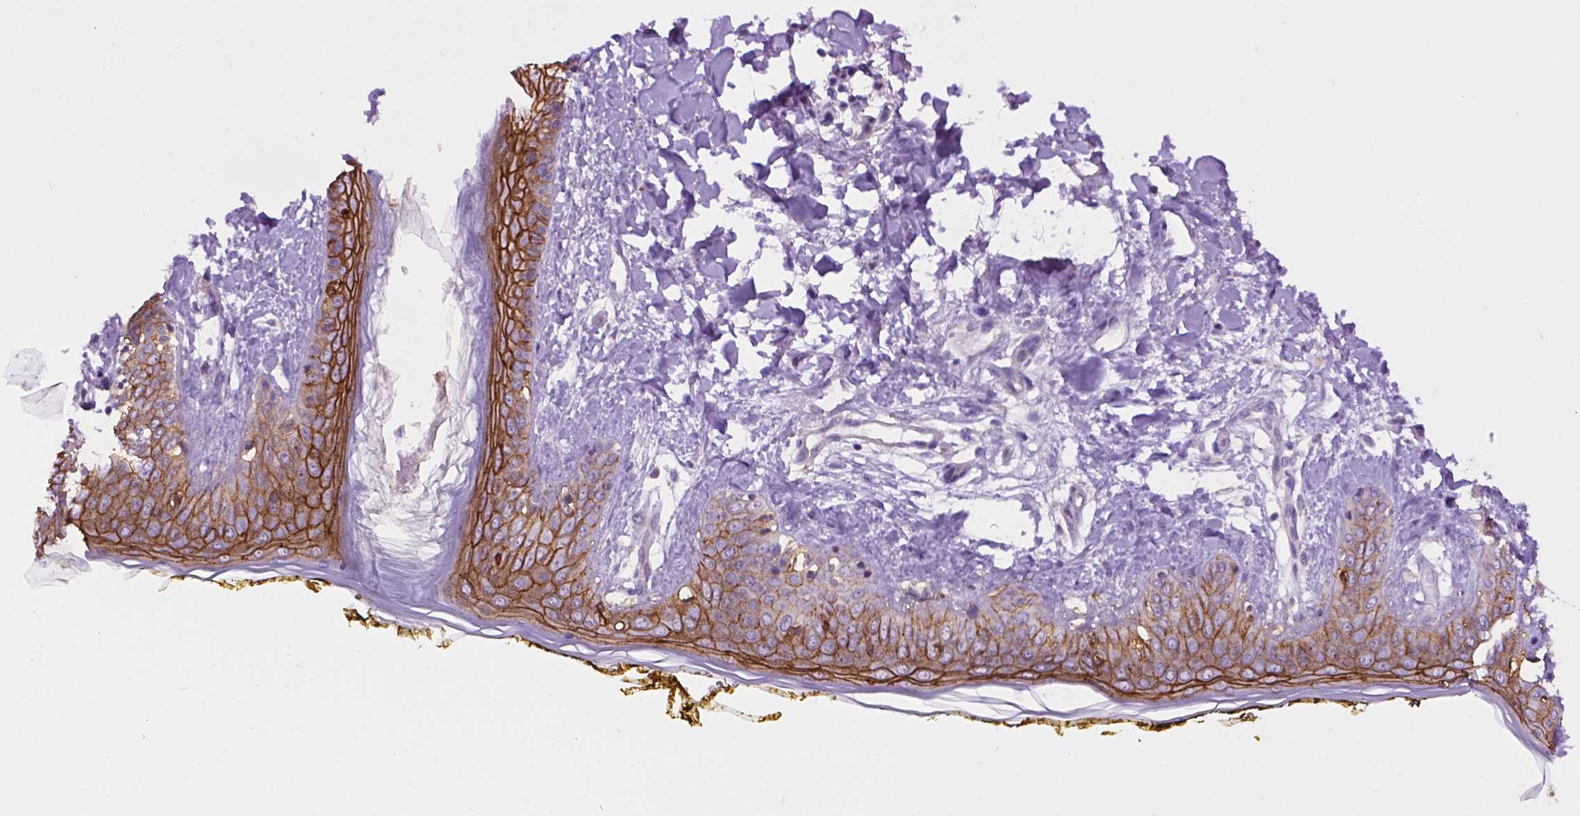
{"staining": {"intensity": "negative", "quantity": "none", "location": "none"}, "tissue": "skin", "cell_type": "Fibroblasts", "image_type": "normal", "snomed": [{"axis": "morphology", "description": "Normal tissue, NOS"}, {"axis": "topography", "description": "Skin"}], "caption": "High power microscopy photomicrograph of an immunohistochemistry image of normal skin, revealing no significant positivity in fibroblasts. The staining was performed using DAB (3,3'-diaminobenzidine) to visualize the protein expression in brown, while the nuclei were stained in blue with hematoxylin (Magnification: 20x).", "gene": "TACSTD2", "patient": {"sex": "female", "age": 34}}